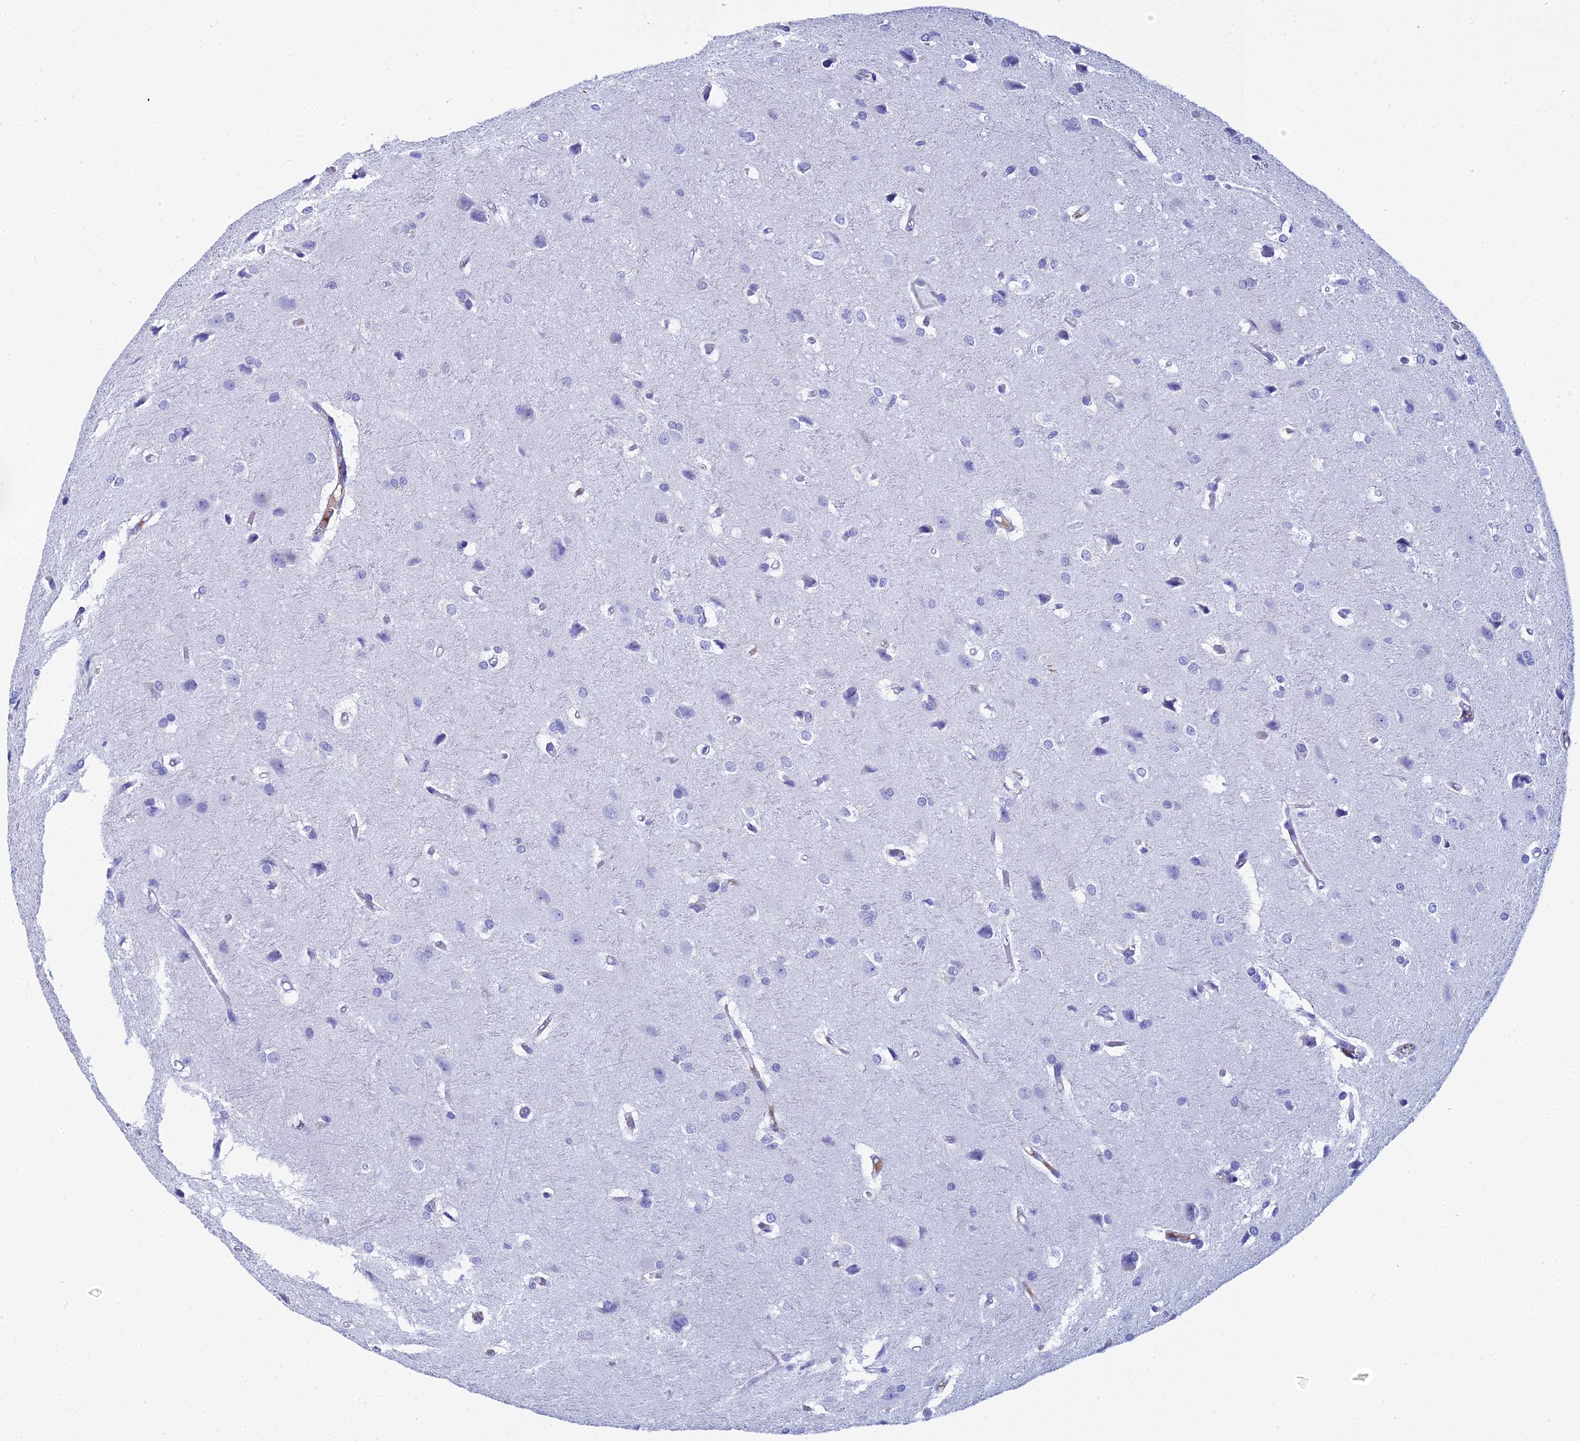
{"staining": {"intensity": "negative", "quantity": "none", "location": "none"}, "tissue": "glioma", "cell_type": "Tumor cells", "image_type": "cancer", "snomed": [{"axis": "morphology", "description": "Glioma, malignant, High grade"}, {"axis": "topography", "description": "Brain"}], "caption": "This is an immunohistochemistry (IHC) micrograph of human glioma. There is no positivity in tumor cells.", "gene": "CELA3A", "patient": {"sex": "female", "age": 50}}